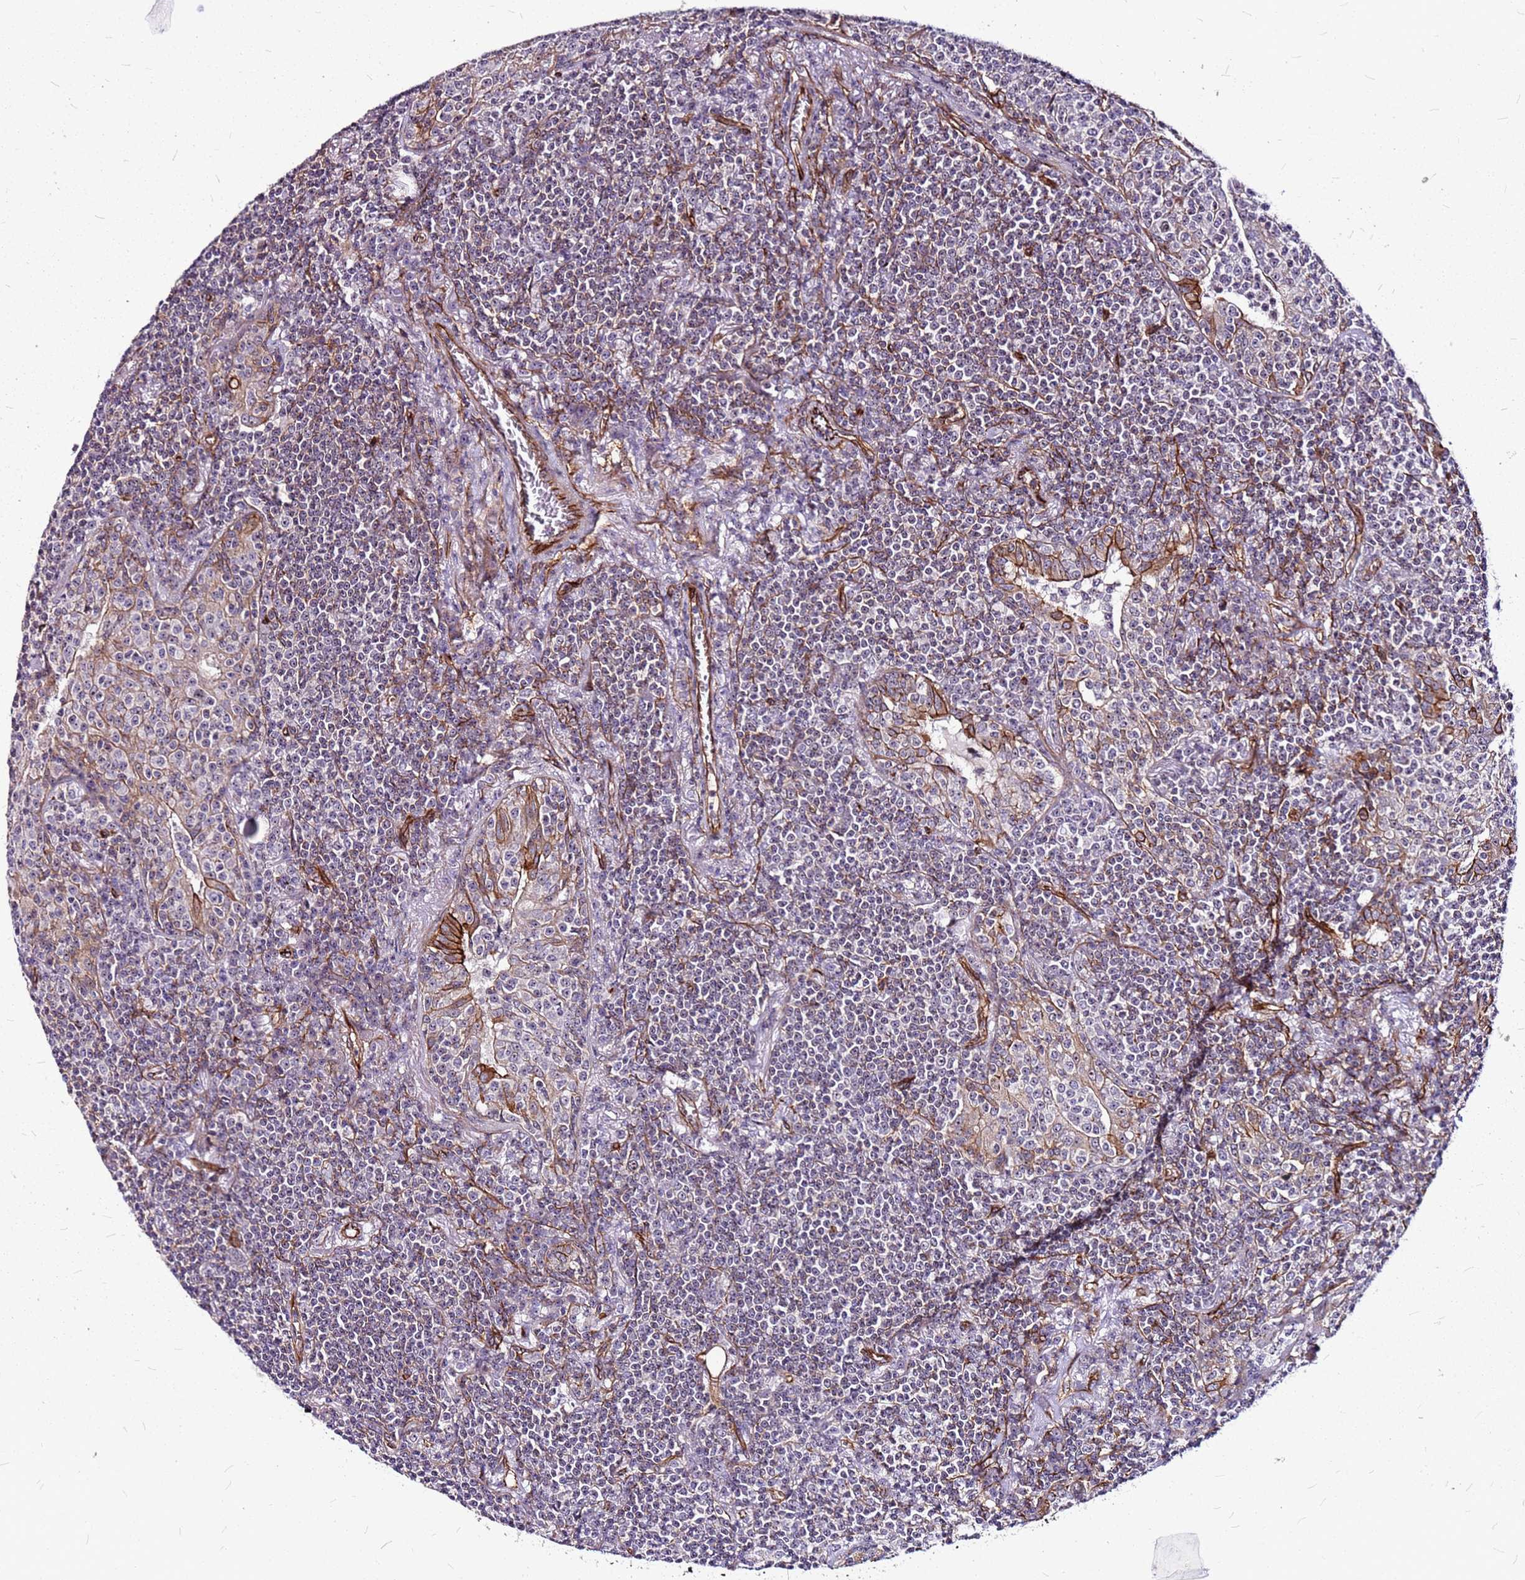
{"staining": {"intensity": "weak", "quantity": "25%-75%", "location": "cytoplasmic/membranous"}, "tissue": "lymphoma", "cell_type": "Tumor cells", "image_type": "cancer", "snomed": [{"axis": "morphology", "description": "Malignant lymphoma, non-Hodgkin's type, Low grade"}, {"axis": "topography", "description": "Lung"}], "caption": "Immunohistochemistry (IHC) staining of malignant lymphoma, non-Hodgkin's type (low-grade), which demonstrates low levels of weak cytoplasmic/membranous staining in about 25%-75% of tumor cells indicating weak cytoplasmic/membranous protein expression. The staining was performed using DAB (3,3'-diaminobenzidine) (brown) for protein detection and nuclei were counterstained in hematoxylin (blue).", "gene": "TOPAZ1", "patient": {"sex": "female", "age": 71}}